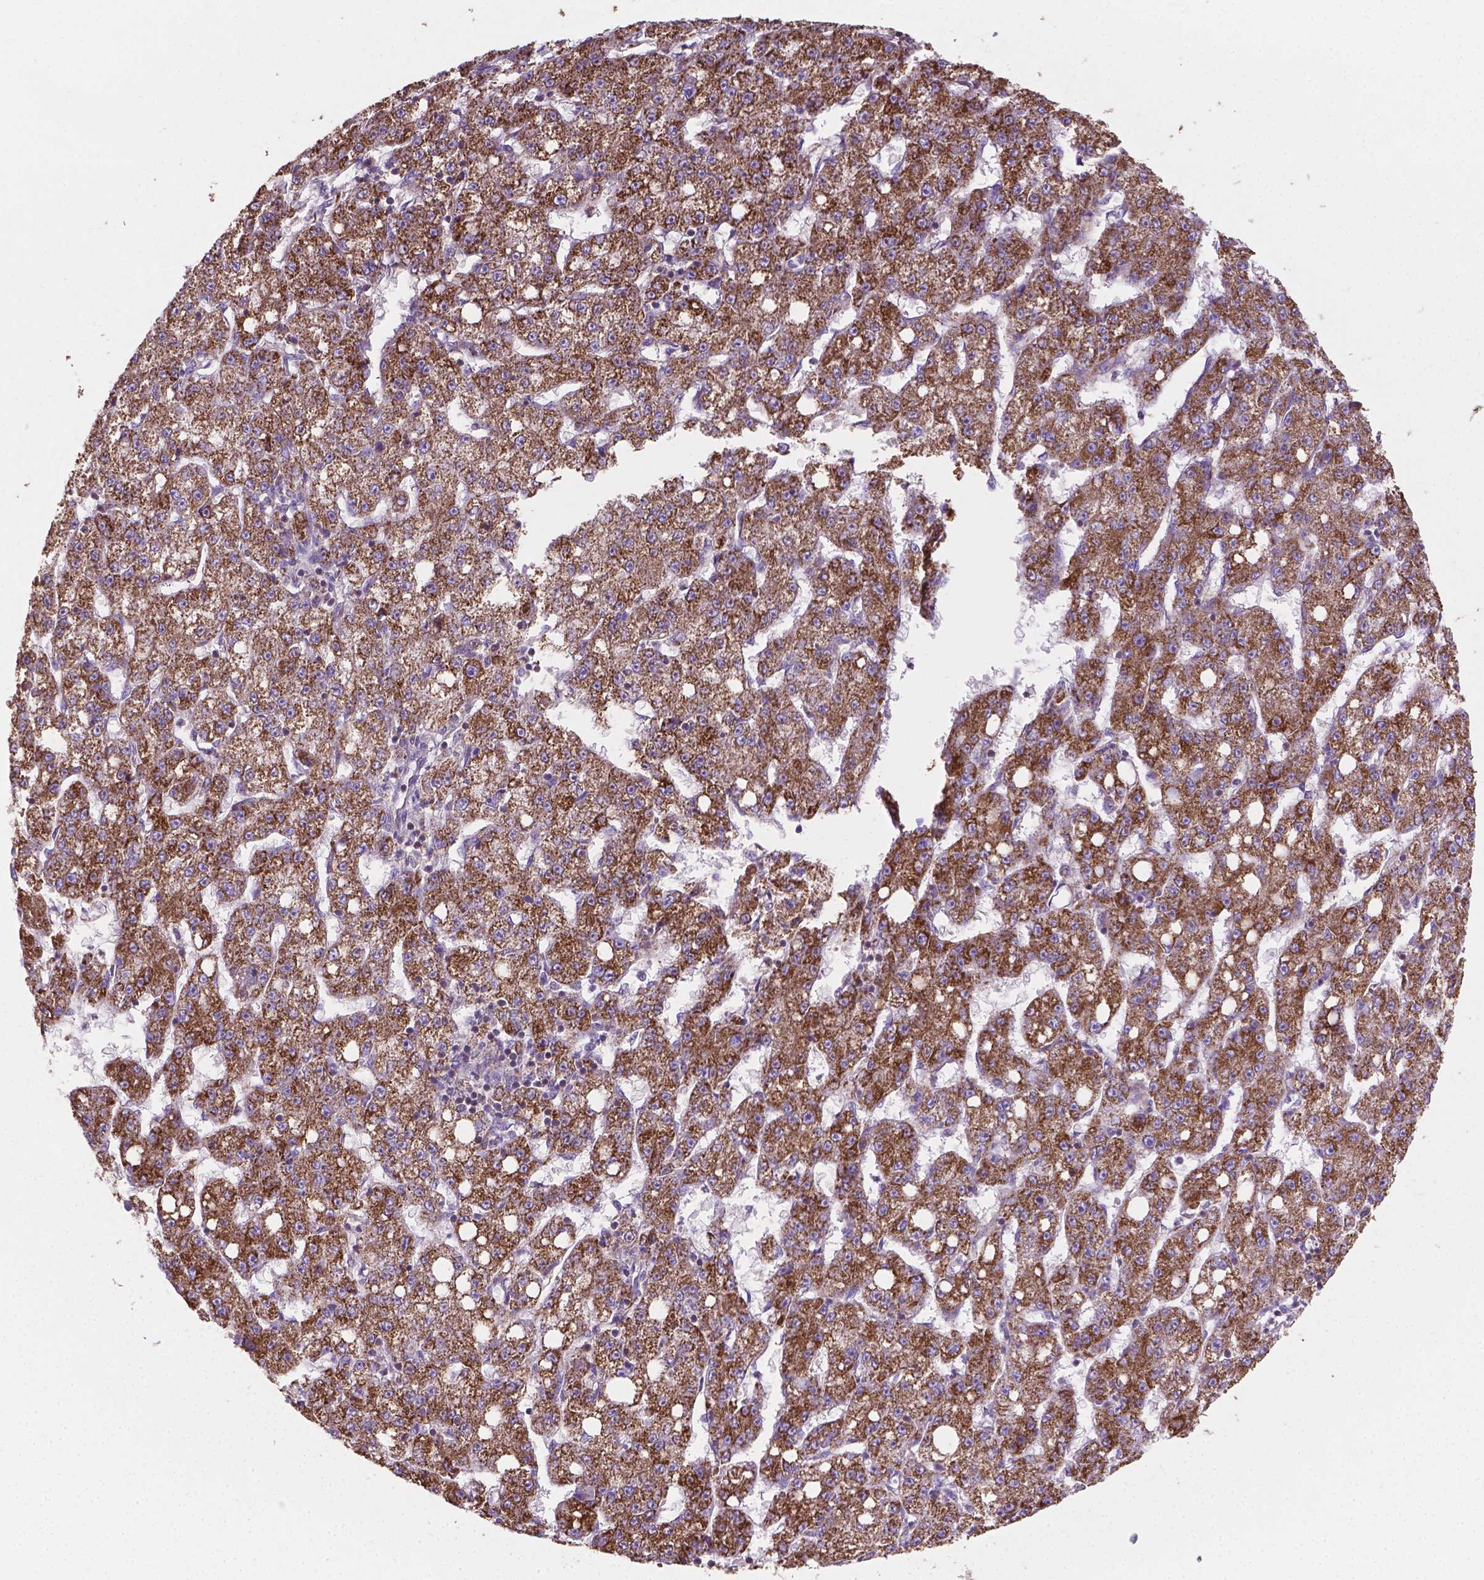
{"staining": {"intensity": "strong", "quantity": ">75%", "location": "cytoplasmic/membranous"}, "tissue": "liver cancer", "cell_type": "Tumor cells", "image_type": "cancer", "snomed": [{"axis": "morphology", "description": "Carcinoma, Hepatocellular, NOS"}, {"axis": "topography", "description": "Liver"}], "caption": "Approximately >75% of tumor cells in hepatocellular carcinoma (liver) show strong cytoplasmic/membranous protein positivity as visualized by brown immunohistochemical staining.", "gene": "TCAF1", "patient": {"sex": "female", "age": 65}}